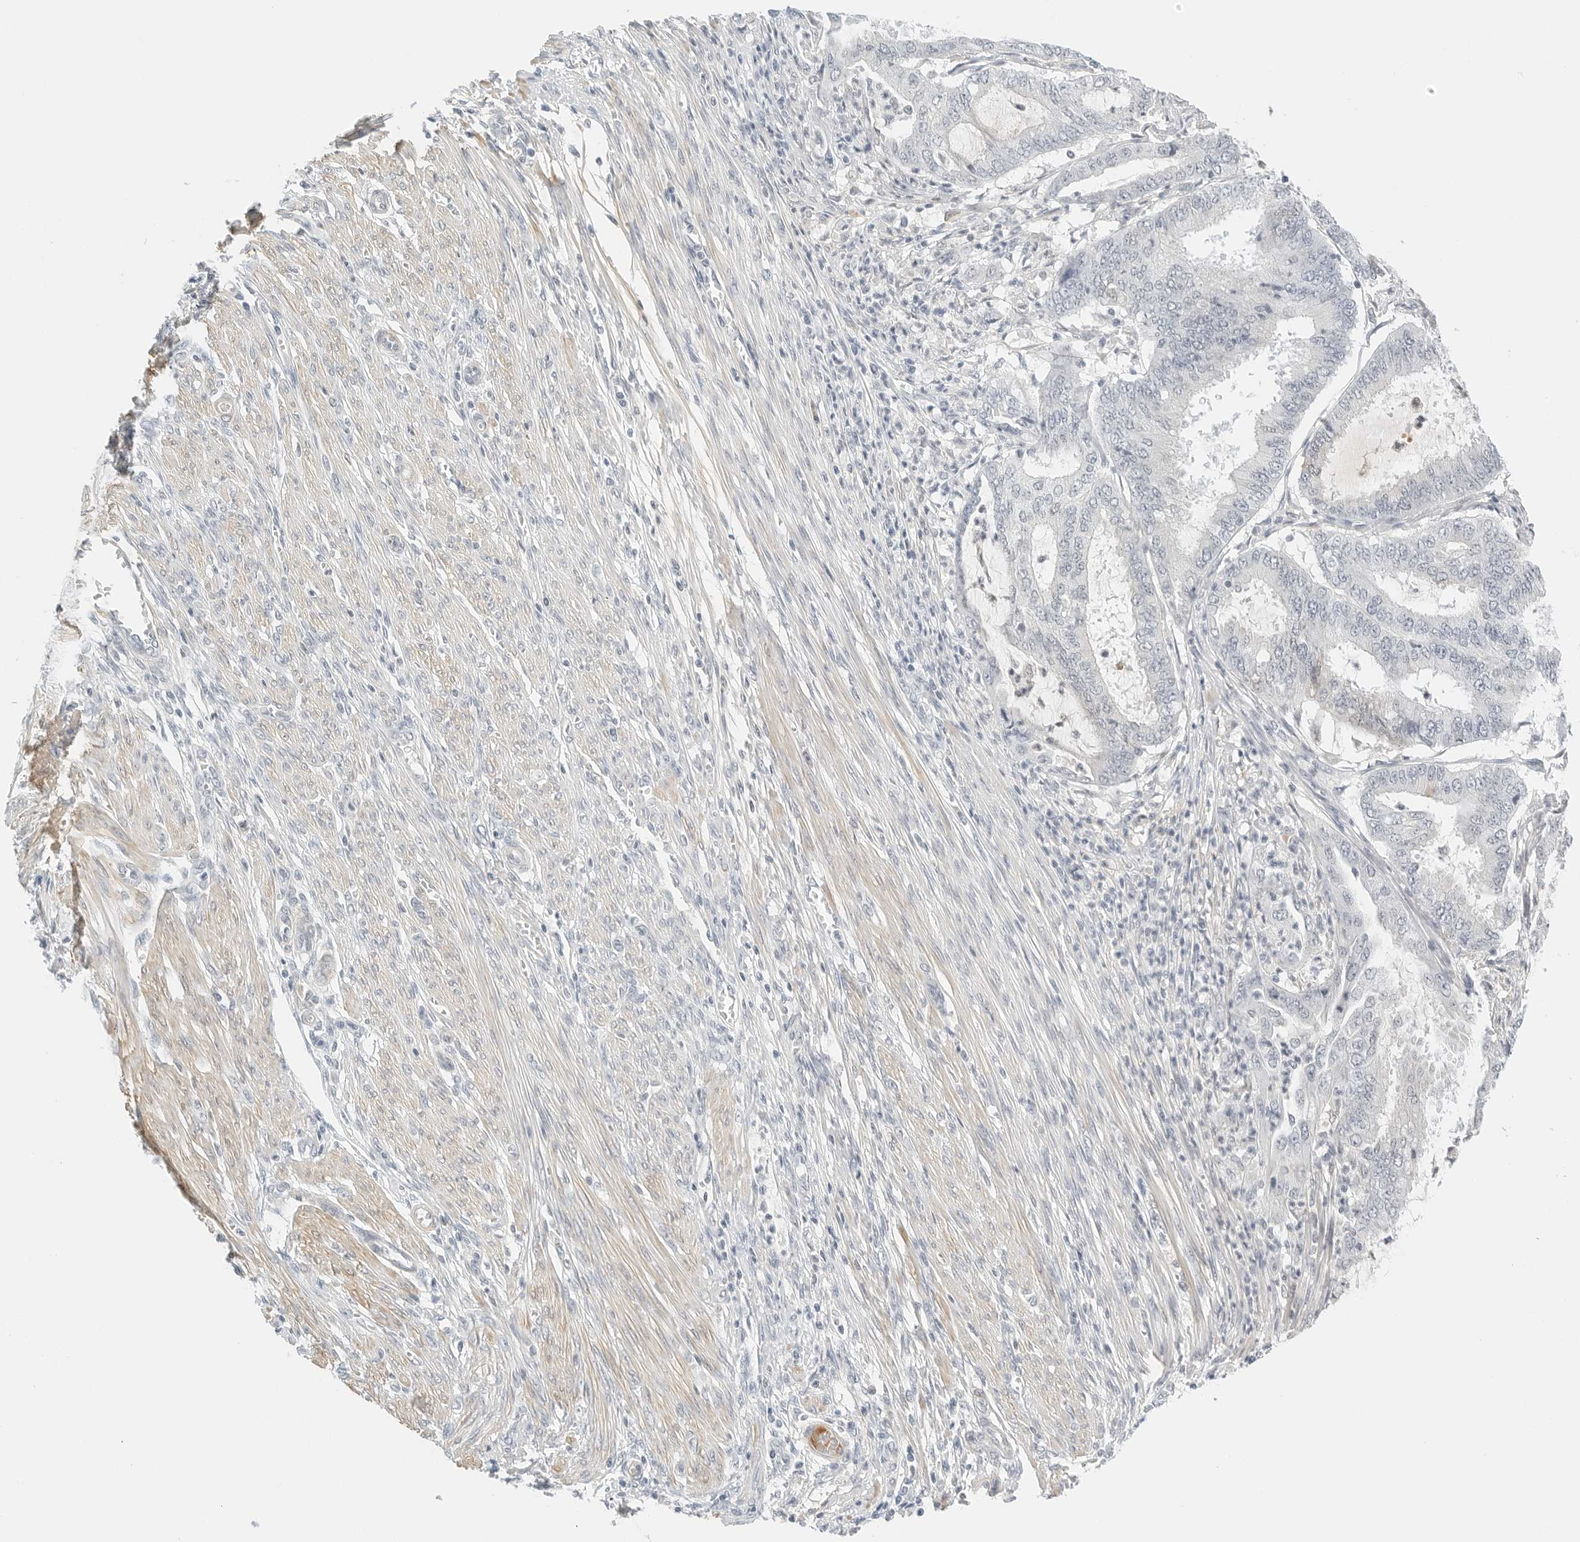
{"staining": {"intensity": "negative", "quantity": "none", "location": "none"}, "tissue": "endometrial cancer", "cell_type": "Tumor cells", "image_type": "cancer", "snomed": [{"axis": "morphology", "description": "Adenocarcinoma, NOS"}, {"axis": "topography", "description": "Endometrium"}], "caption": "Immunohistochemistry of human endometrial adenocarcinoma displays no positivity in tumor cells. (Brightfield microscopy of DAB (3,3'-diaminobenzidine) immunohistochemistry at high magnification).", "gene": "PKDCC", "patient": {"sex": "female", "age": 51}}